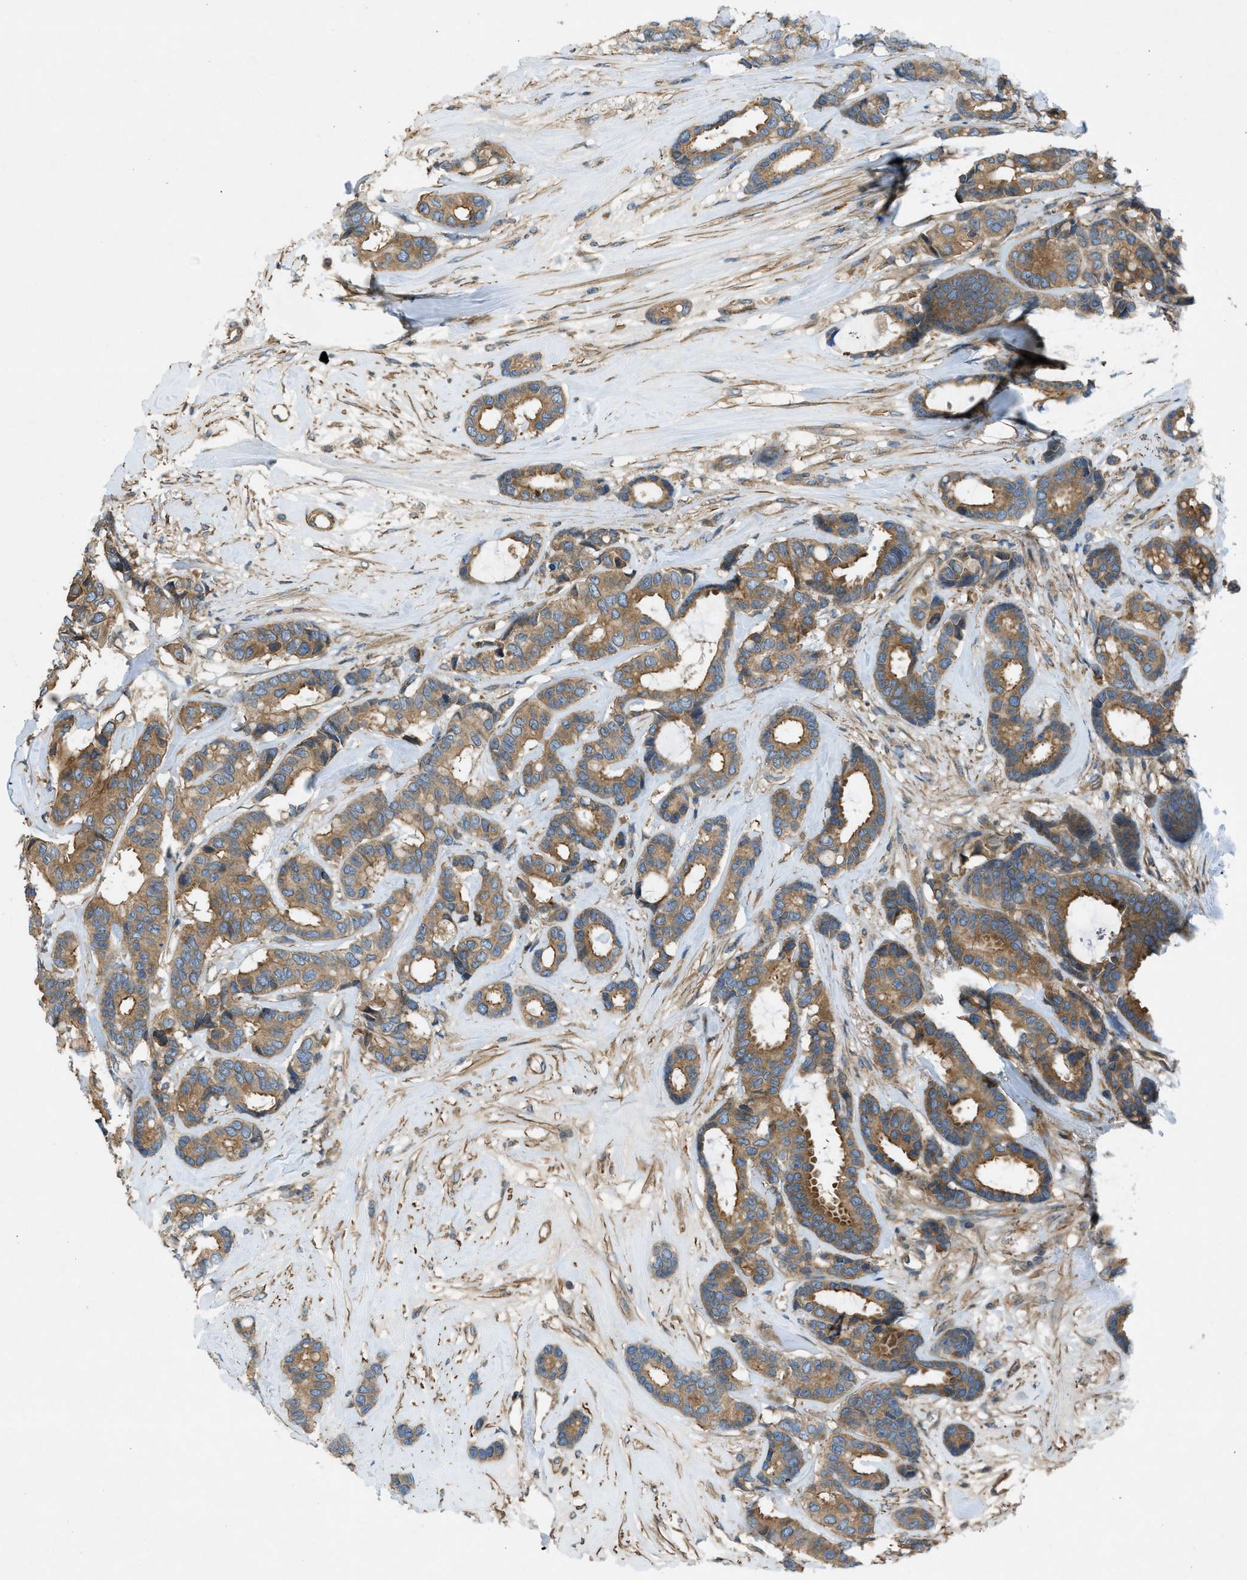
{"staining": {"intensity": "moderate", "quantity": ">75%", "location": "cytoplasmic/membranous"}, "tissue": "breast cancer", "cell_type": "Tumor cells", "image_type": "cancer", "snomed": [{"axis": "morphology", "description": "Duct carcinoma"}, {"axis": "topography", "description": "Breast"}], "caption": "DAB (3,3'-diaminobenzidine) immunohistochemical staining of breast cancer (invasive ductal carcinoma) shows moderate cytoplasmic/membranous protein positivity in approximately >75% of tumor cells. The staining is performed using DAB brown chromogen to label protein expression. The nuclei are counter-stained blue using hematoxylin.", "gene": "VEZT", "patient": {"sex": "female", "age": 87}}